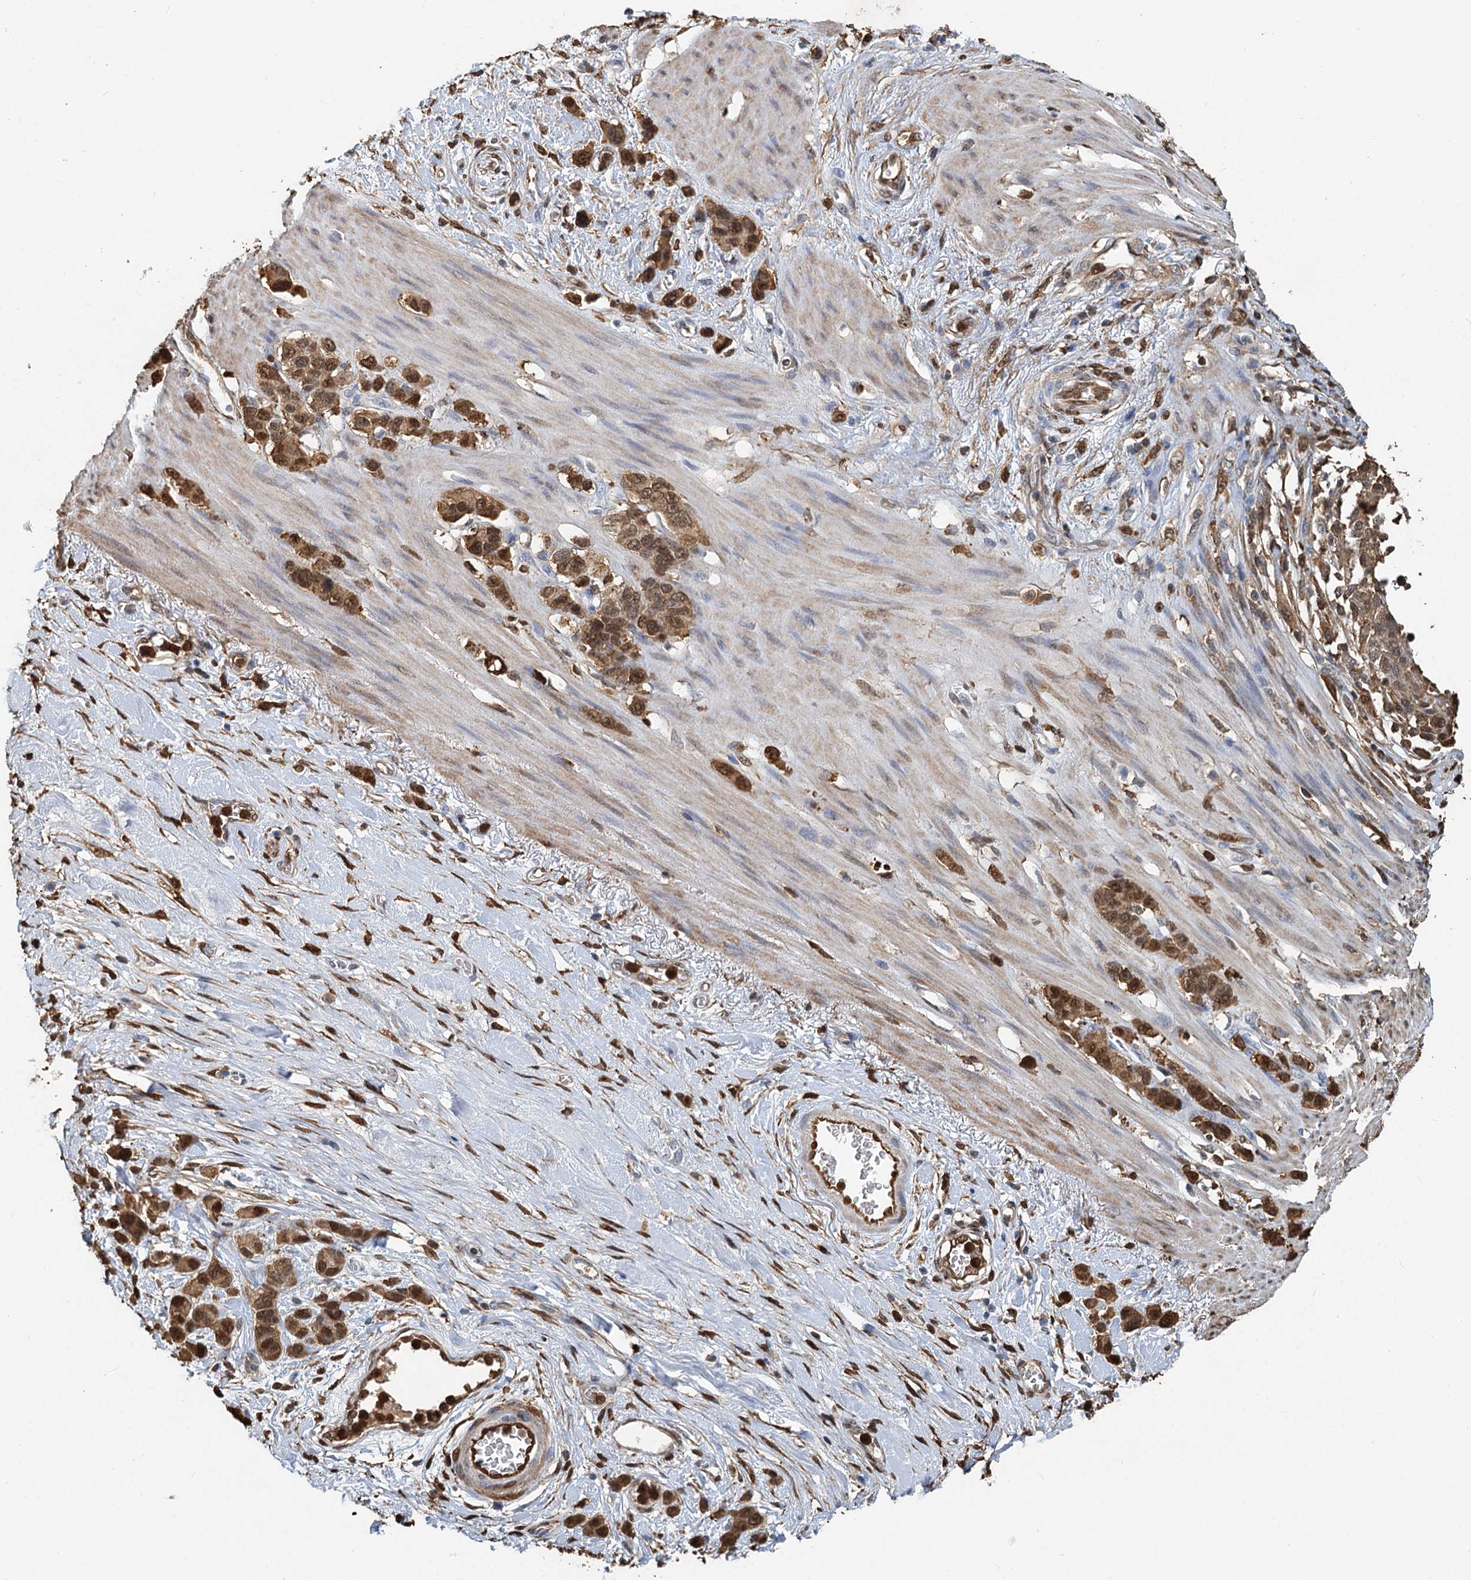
{"staining": {"intensity": "moderate", "quantity": ">75%", "location": "cytoplasmic/membranous,nuclear"}, "tissue": "stomach cancer", "cell_type": "Tumor cells", "image_type": "cancer", "snomed": [{"axis": "morphology", "description": "Adenocarcinoma, NOS"}, {"axis": "morphology", "description": "Adenocarcinoma, High grade"}, {"axis": "topography", "description": "Stomach, upper"}, {"axis": "topography", "description": "Stomach, lower"}], "caption": "Tumor cells exhibit medium levels of moderate cytoplasmic/membranous and nuclear expression in about >75% of cells in human stomach high-grade adenocarcinoma.", "gene": "S100A6", "patient": {"sex": "female", "age": 65}}